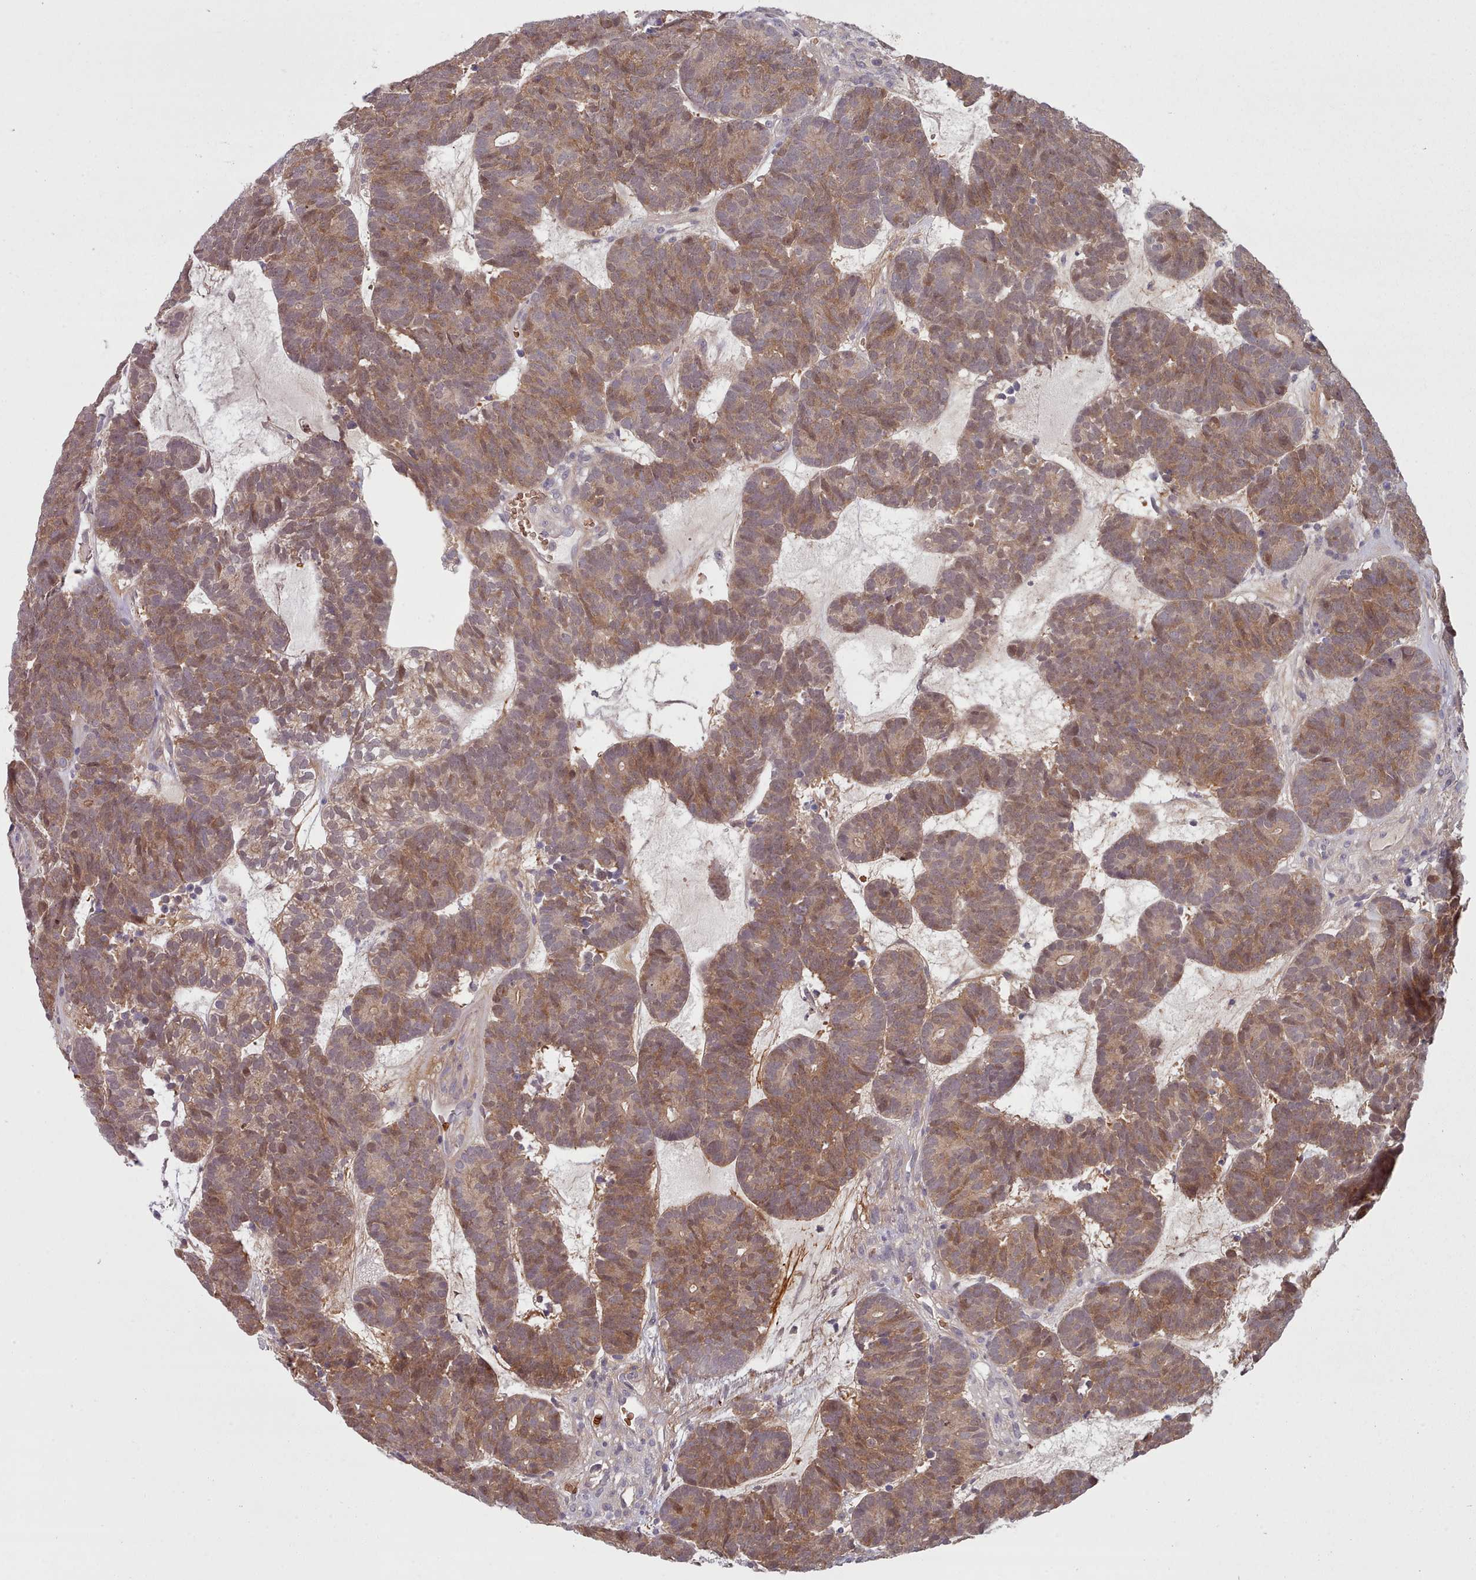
{"staining": {"intensity": "moderate", "quantity": "25%-75%", "location": "cytoplasmic/membranous,nuclear"}, "tissue": "head and neck cancer", "cell_type": "Tumor cells", "image_type": "cancer", "snomed": [{"axis": "morphology", "description": "Adenocarcinoma, NOS"}, {"axis": "topography", "description": "Head-Neck"}], "caption": "Immunohistochemistry (IHC) histopathology image of neoplastic tissue: adenocarcinoma (head and neck) stained using immunohistochemistry (IHC) exhibits medium levels of moderate protein expression localized specifically in the cytoplasmic/membranous and nuclear of tumor cells, appearing as a cytoplasmic/membranous and nuclear brown color.", "gene": "CLNS1A", "patient": {"sex": "female", "age": 81}}